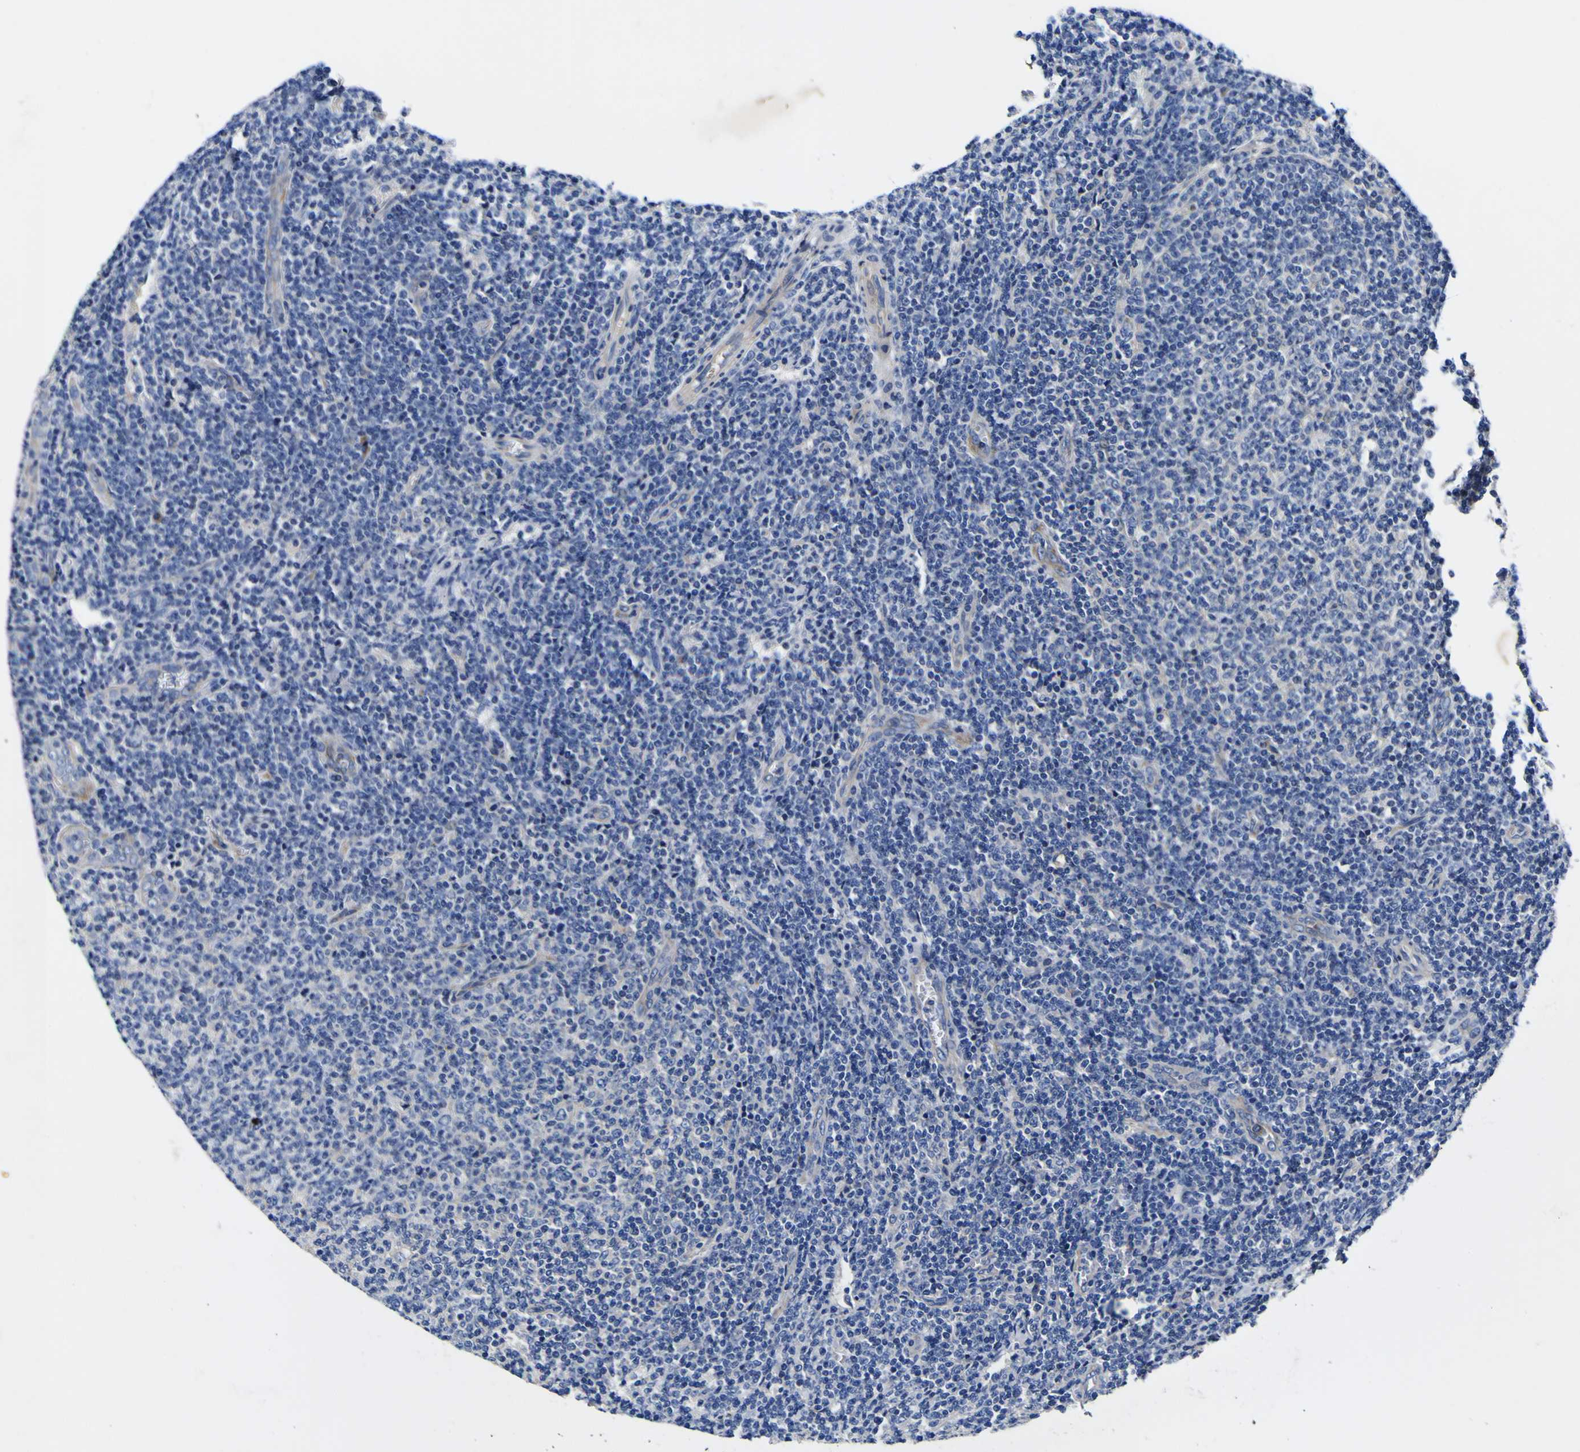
{"staining": {"intensity": "negative", "quantity": "none", "location": "none"}, "tissue": "lymphoma", "cell_type": "Tumor cells", "image_type": "cancer", "snomed": [{"axis": "morphology", "description": "Malignant lymphoma, non-Hodgkin's type, Low grade"}, {"axis": "topography", "description": "Lymph node"}], "caption": "Tumor cells show no significant staining in malignant lymphoma, non-Hodgkin's type (low-grade). (DAB IHC with hematoxylin counter stain).", "gene": "VASN", "patient": {"sex": "male", "age": 66}}